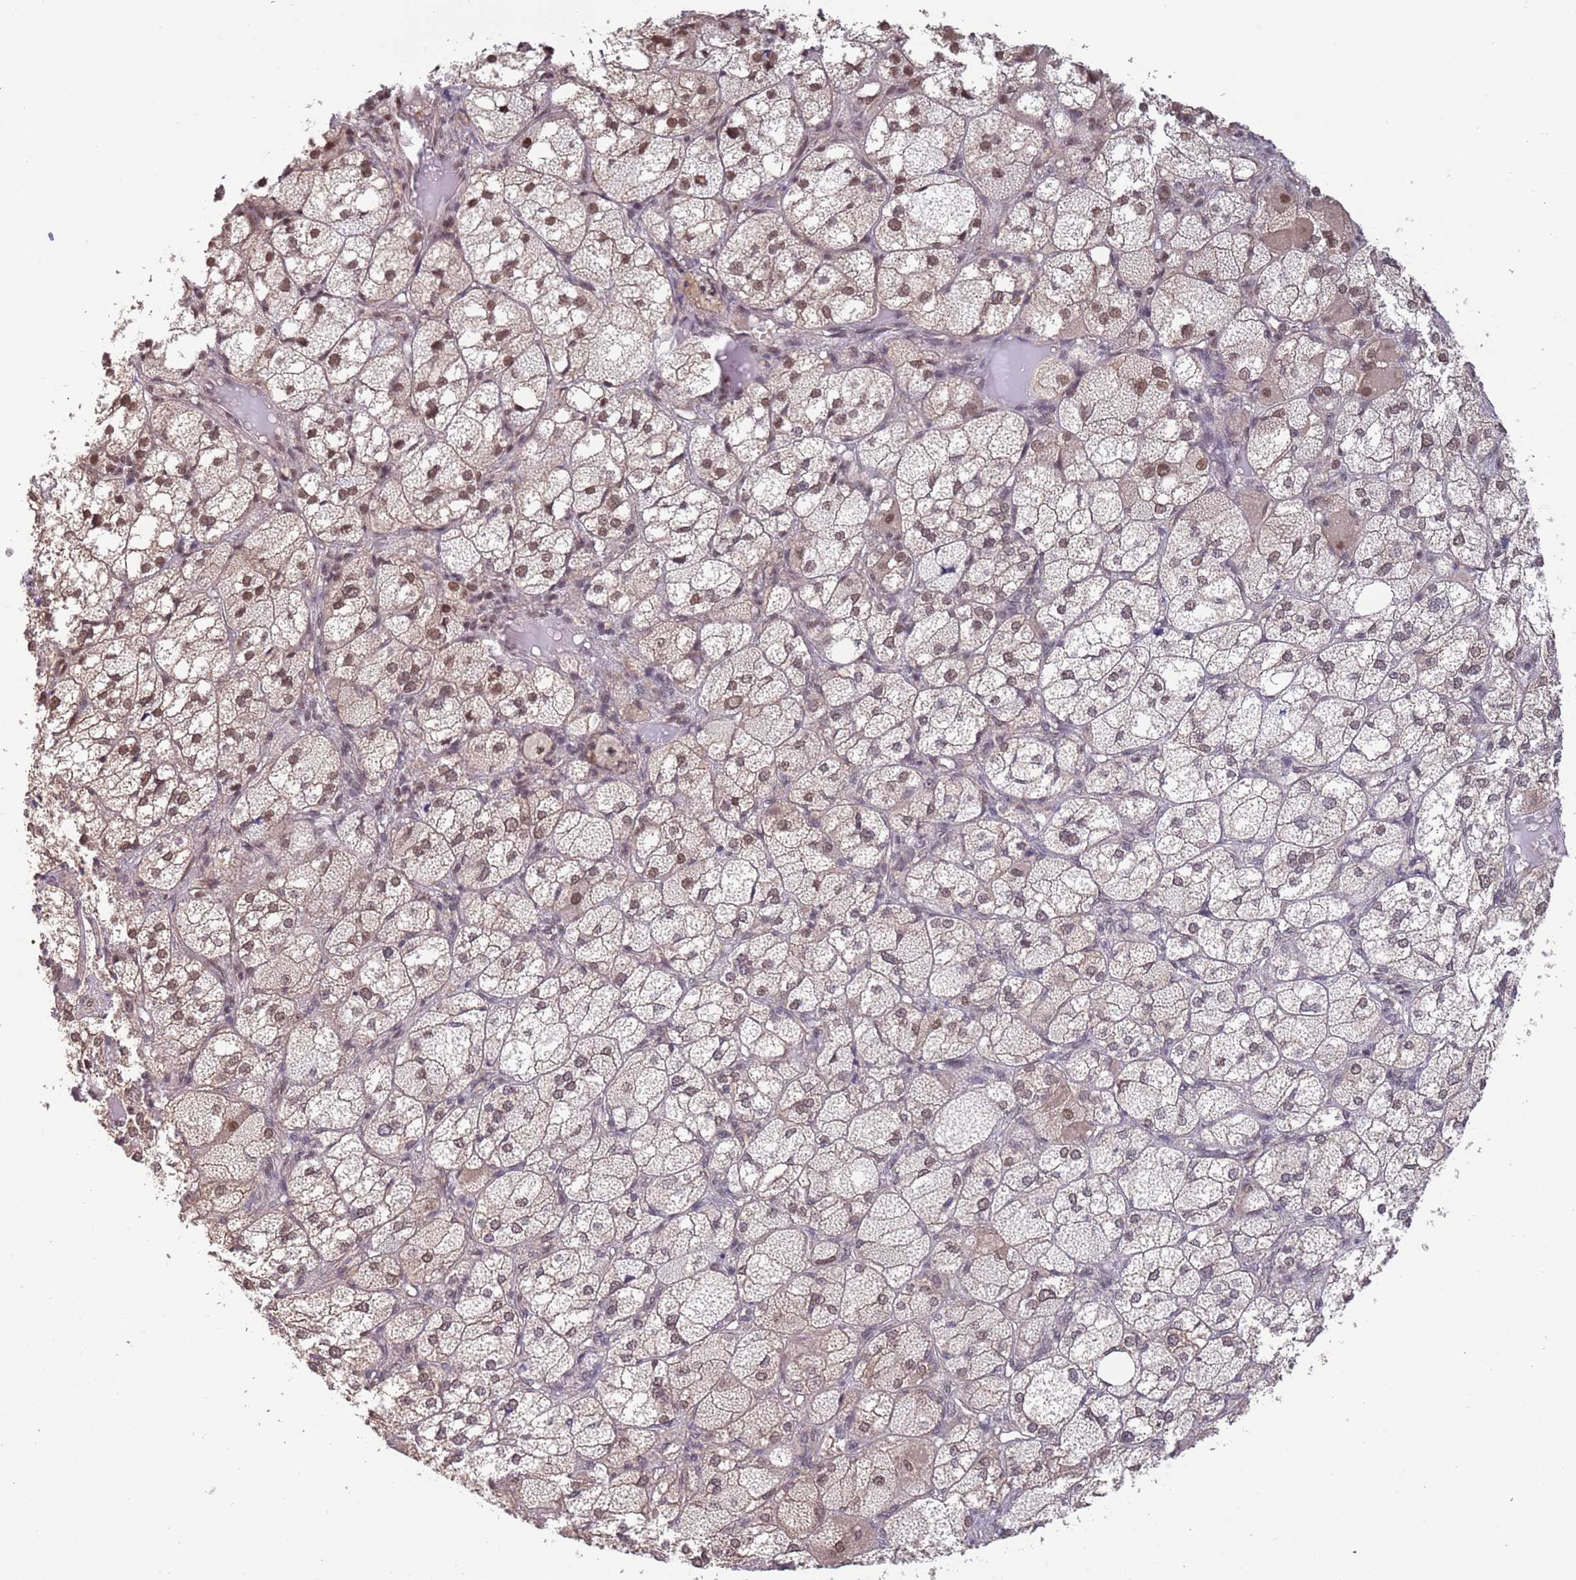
{"staining": {"intensity": "moderate", "quantity": "25%-75%", "location": "nuclear"}, "tissue": "adrenal gland", "cell_type": "Glandular cells", "image_type": "normal", "snomed": [{"axis": "morphology", "description": "Normal tissue, NOS"}, {"axis": "topography", "description": "Adrenal gland"}], "caption": "Immunohistochemistry (IHC) histopathology image of unremarkable human adrenal gland stained for a protein (brown), which demonstrates medium levels of moderate nuclear positivity in approximately 25%-75% of glandular cells.", "gene": "ZBTB7A", "patient": {"sex": "female", "age": 61}}